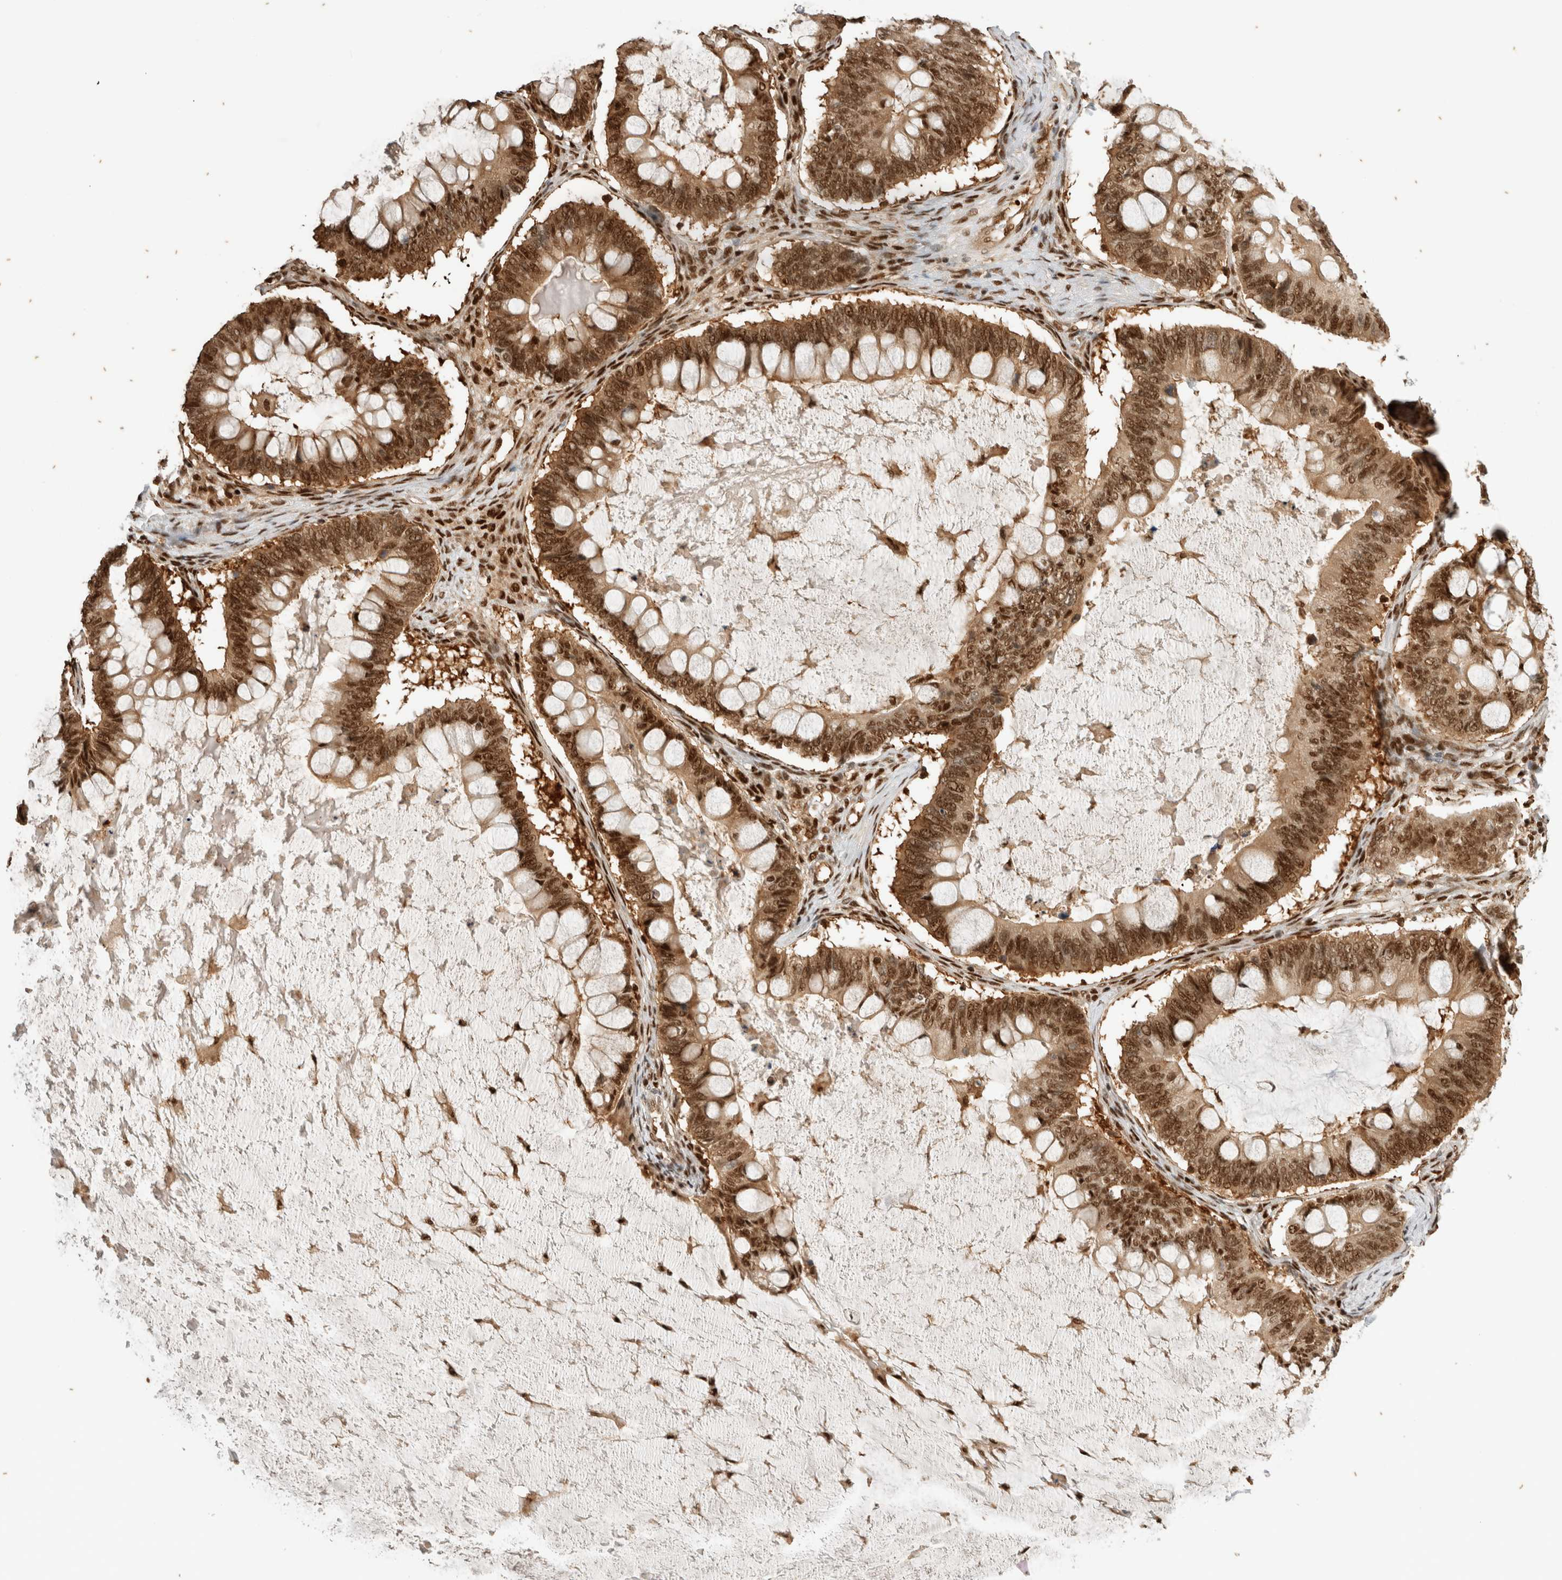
{"staining": {"intensity": "strong", "quantity": ">75%", "location": "cytoplasmic/membranous,nuclear"}, "tissue": "ovarian cancer", "cell_type": "Tumor cells", "image_type": "cancer", "snomed": [{"axis": "morphology", "description": "Cystadenocarcinoma, mucinous, NOS"}, {"axis": "topography", "description": "Ovary"}], "caption": "This photomicrograph reveals immunohistochemistry (IHC) staining of human ovarian mucinous cystadenocarcinoma, with high strong cytoplasmic/membranous and nuclear positivity in approximately >75% of tumor cells.", "gene": "SNRNP40", "patient": {"sex": "female", "age": 61}}